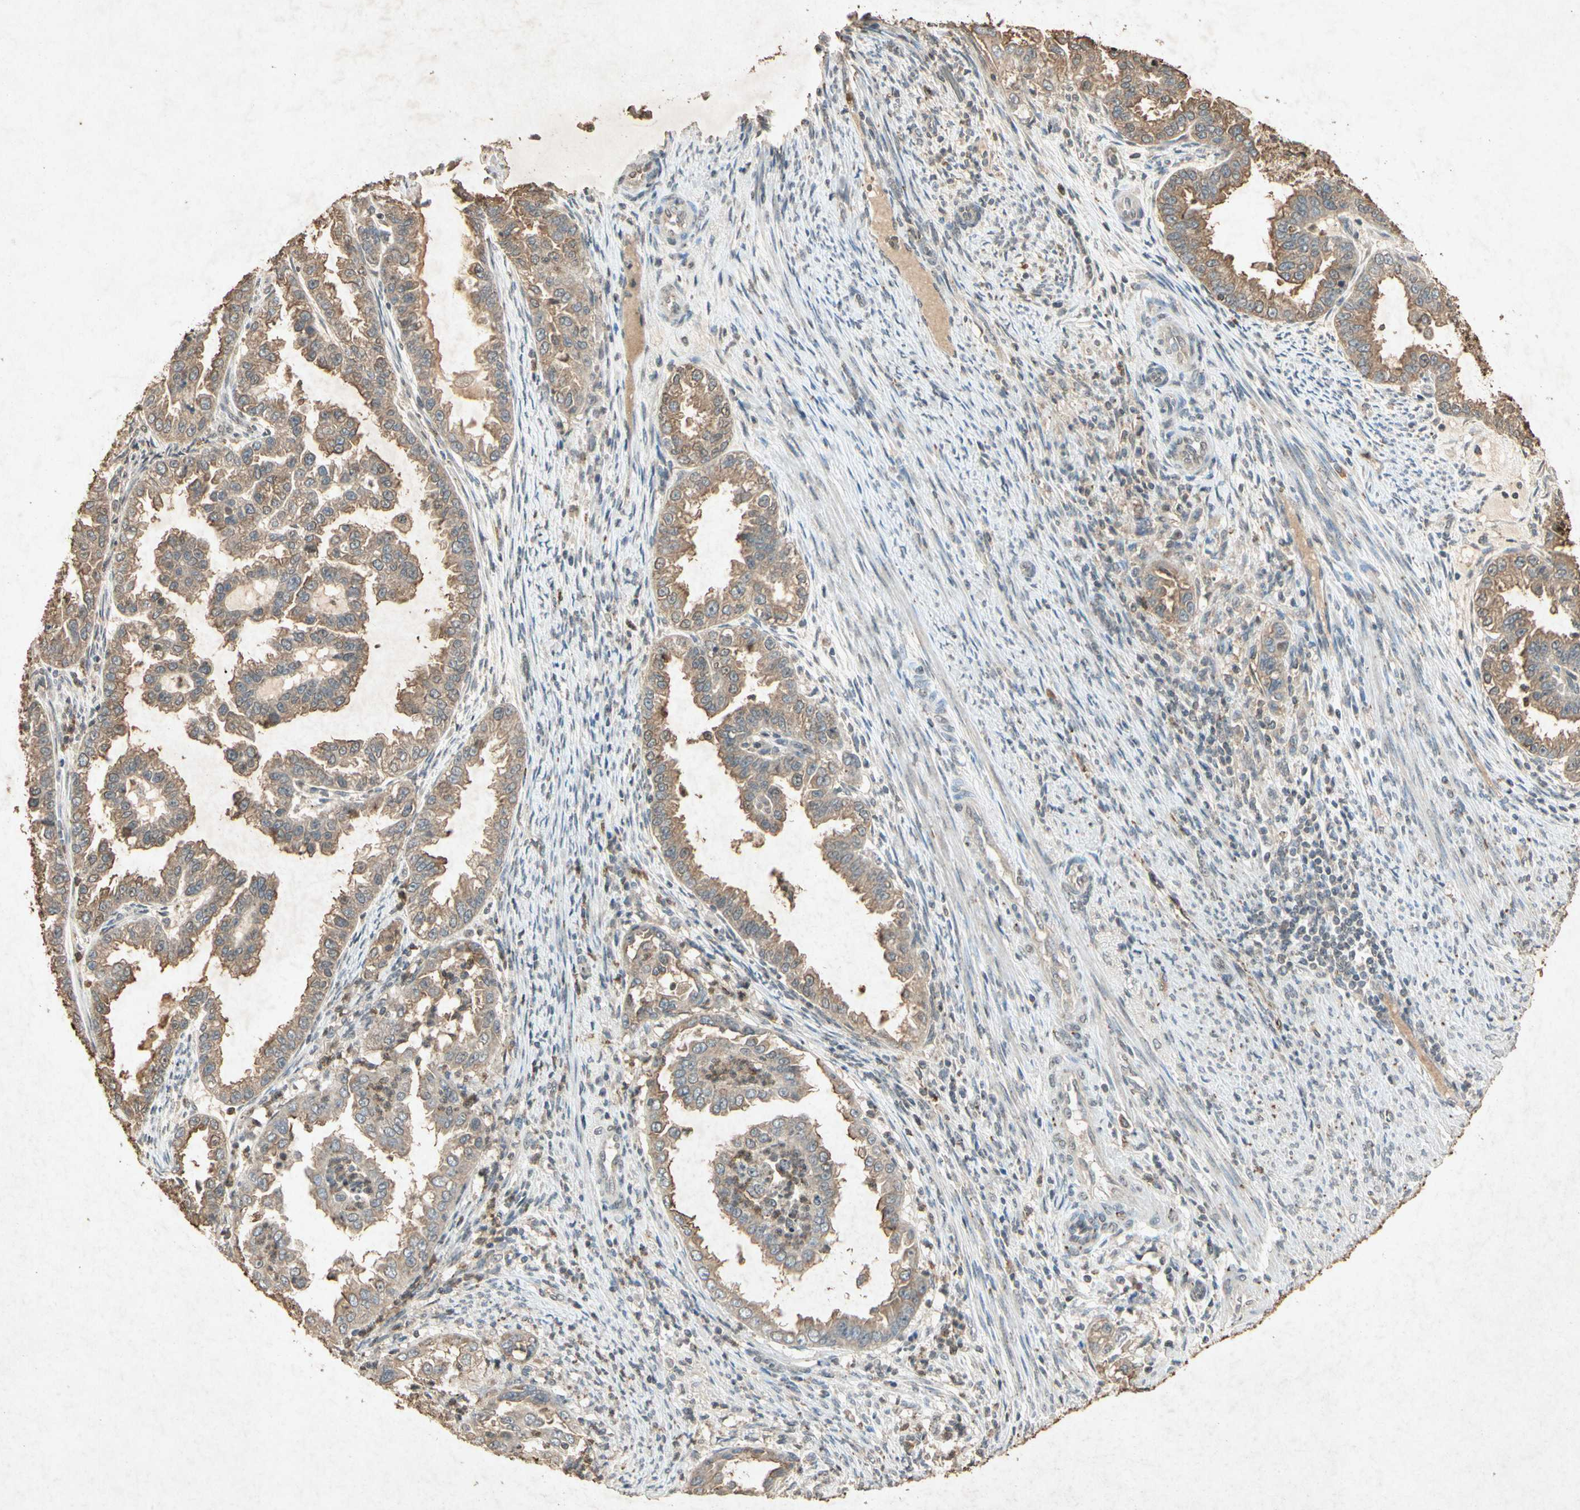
{"staining": {"intensity": "moderate", "quantity": ">75%", "location": "cytoplasmic/membranous"}, "tissue": "endometrial cancer", "cell_type": "Tumor cells", "image_type": "cancer", "snomed": [{"axis": "morphology", "description": "Adenocarcinoma, NOS"}, {"axis": "topography", "description": "Endometrium"}], "caption": "DAB (3,3'-diaminobenzidine) immunohistochemical staining of adenocarcinoma (endometrial) exhibits moderate cytoplasmic/membranous protein expression in about >75% of tumor cells.", "gene": "MSRB1", "patient": {"sex": "female", "age": 85}}